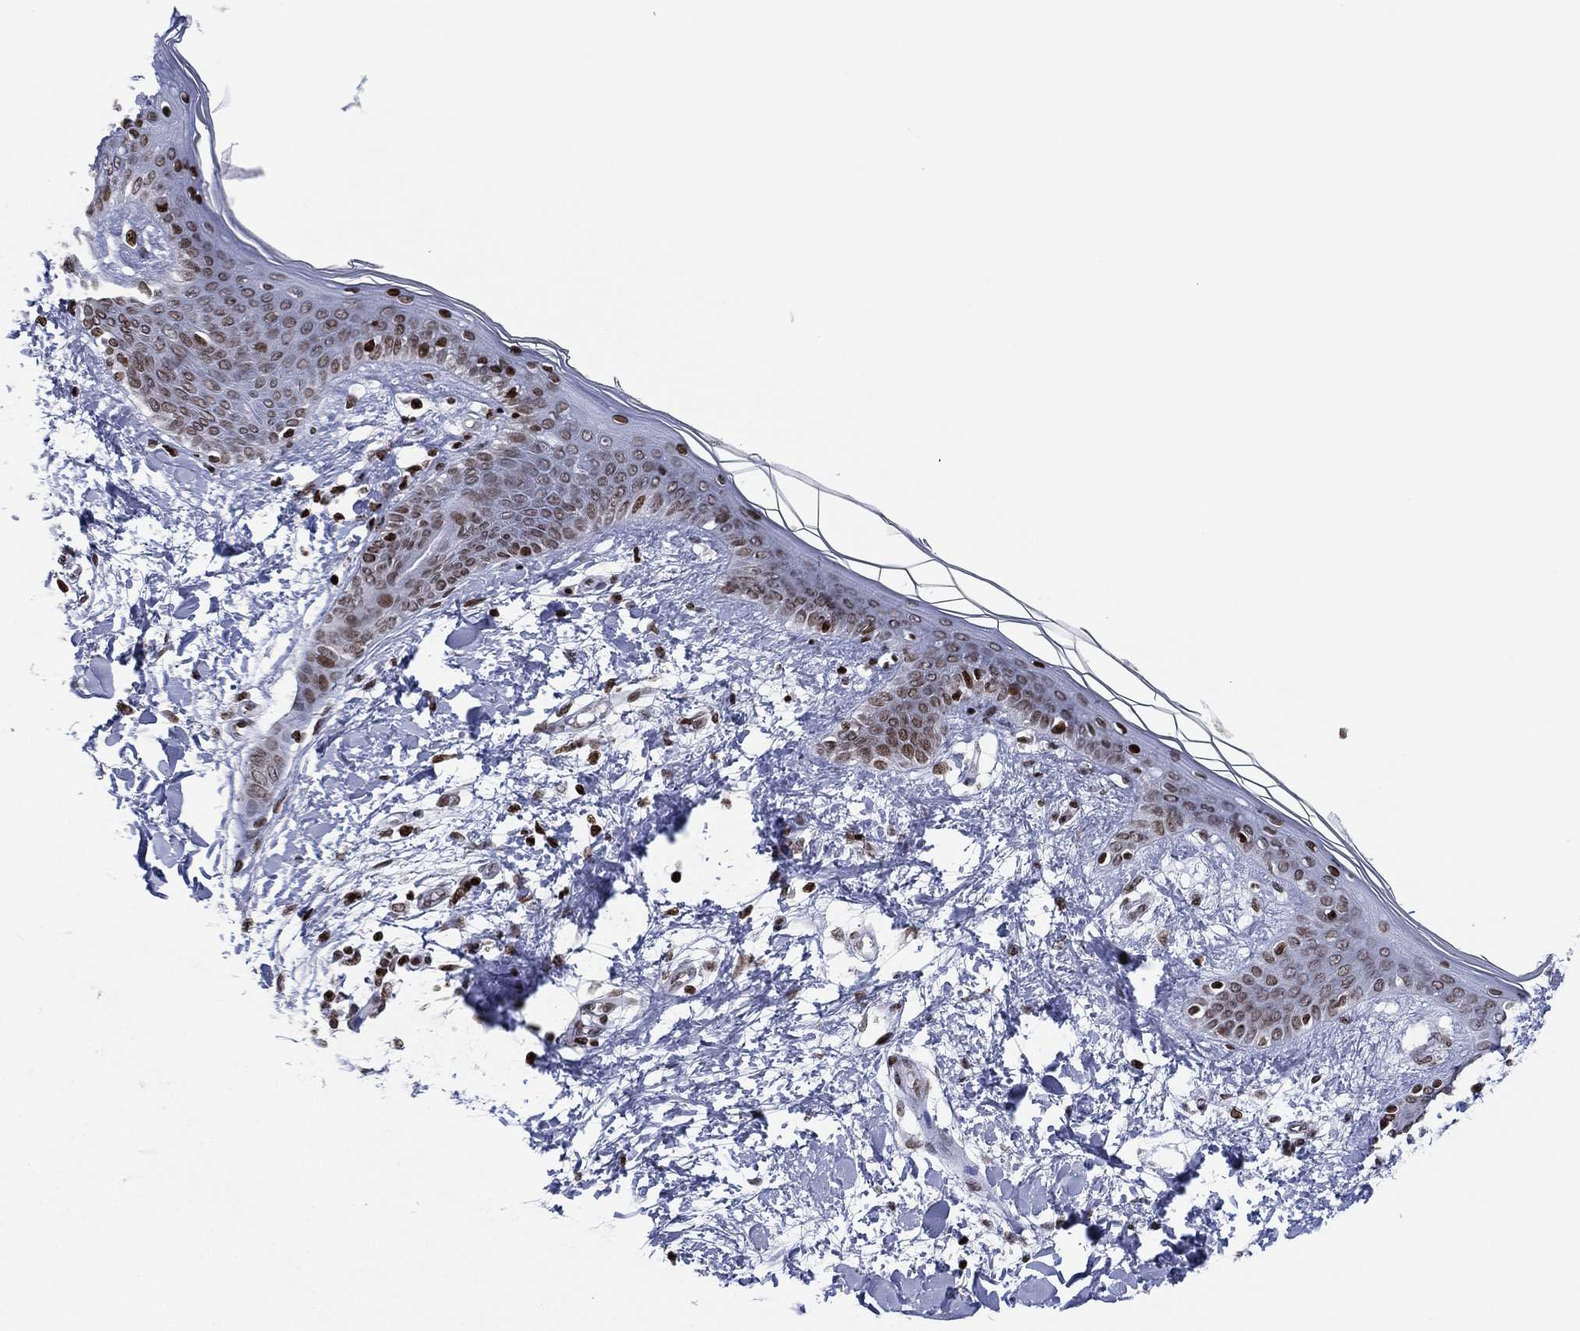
{"staining": {"intensity": "strong", "quantity": "<25%", "location": "nuclear"}, "tissue": "skin", "cell_type": "Fibroblasts", "image_type": "normal", "snomed": [{"axis": "morphology", "description": "Normal tissue, NOS"}, {"axis": "topography", "description": "Skin"}], "caption": "Immunohistochemical staining of normal skin demonstrates <25% levels of strong nuclear protein expression in approximately <25% of fibroblasts.", "gene": "MFSD14A", "patient": {"sex": "female", "age": 34}}